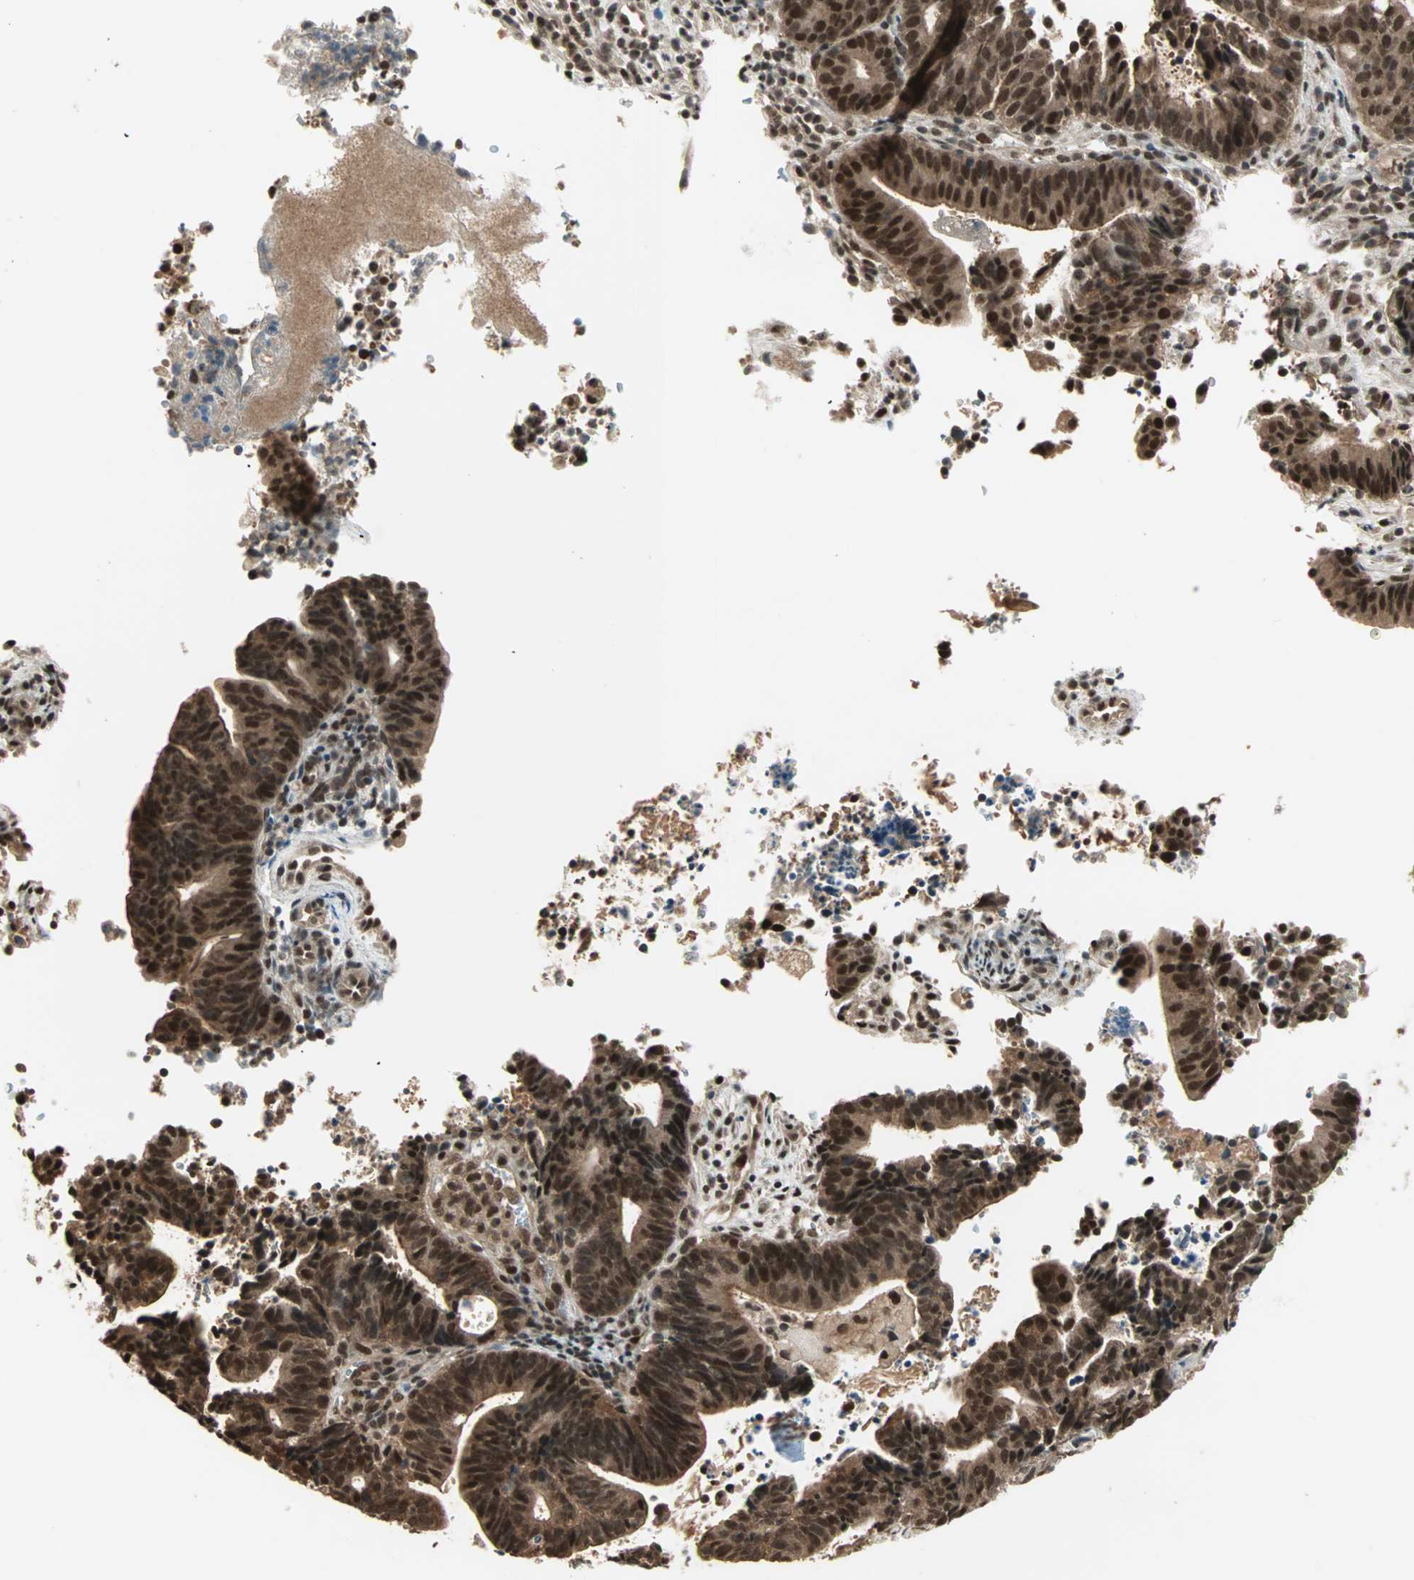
{"staining": {"intensity": "strong", "quantity": ">75%", "location": "cytoplasmic/membranous,nuclear"}, "tissue": "endometrial cancer", "cell_type": "Tumor cells", "image_type": "cancer", "snomed": [{"axis": "morphology", "description": "Adenocarcinoma, NOS"}, {"axis": "topography", "description": "Uterus"}], "caption": "Immunohistochemistry image of neoplastic tissue: adenocarcinoma (endometrial) stained using immunohistochemistry (IHC) reveals high levels of strong protein expression localized specifically in the cytoplasmic/membranous and nuclear of tumor cells, appearing as a cytoplasmic/membranous and nuclear brown color.", "gene": "ZNF44", "patient": {"sex": "female", "age": 83}}